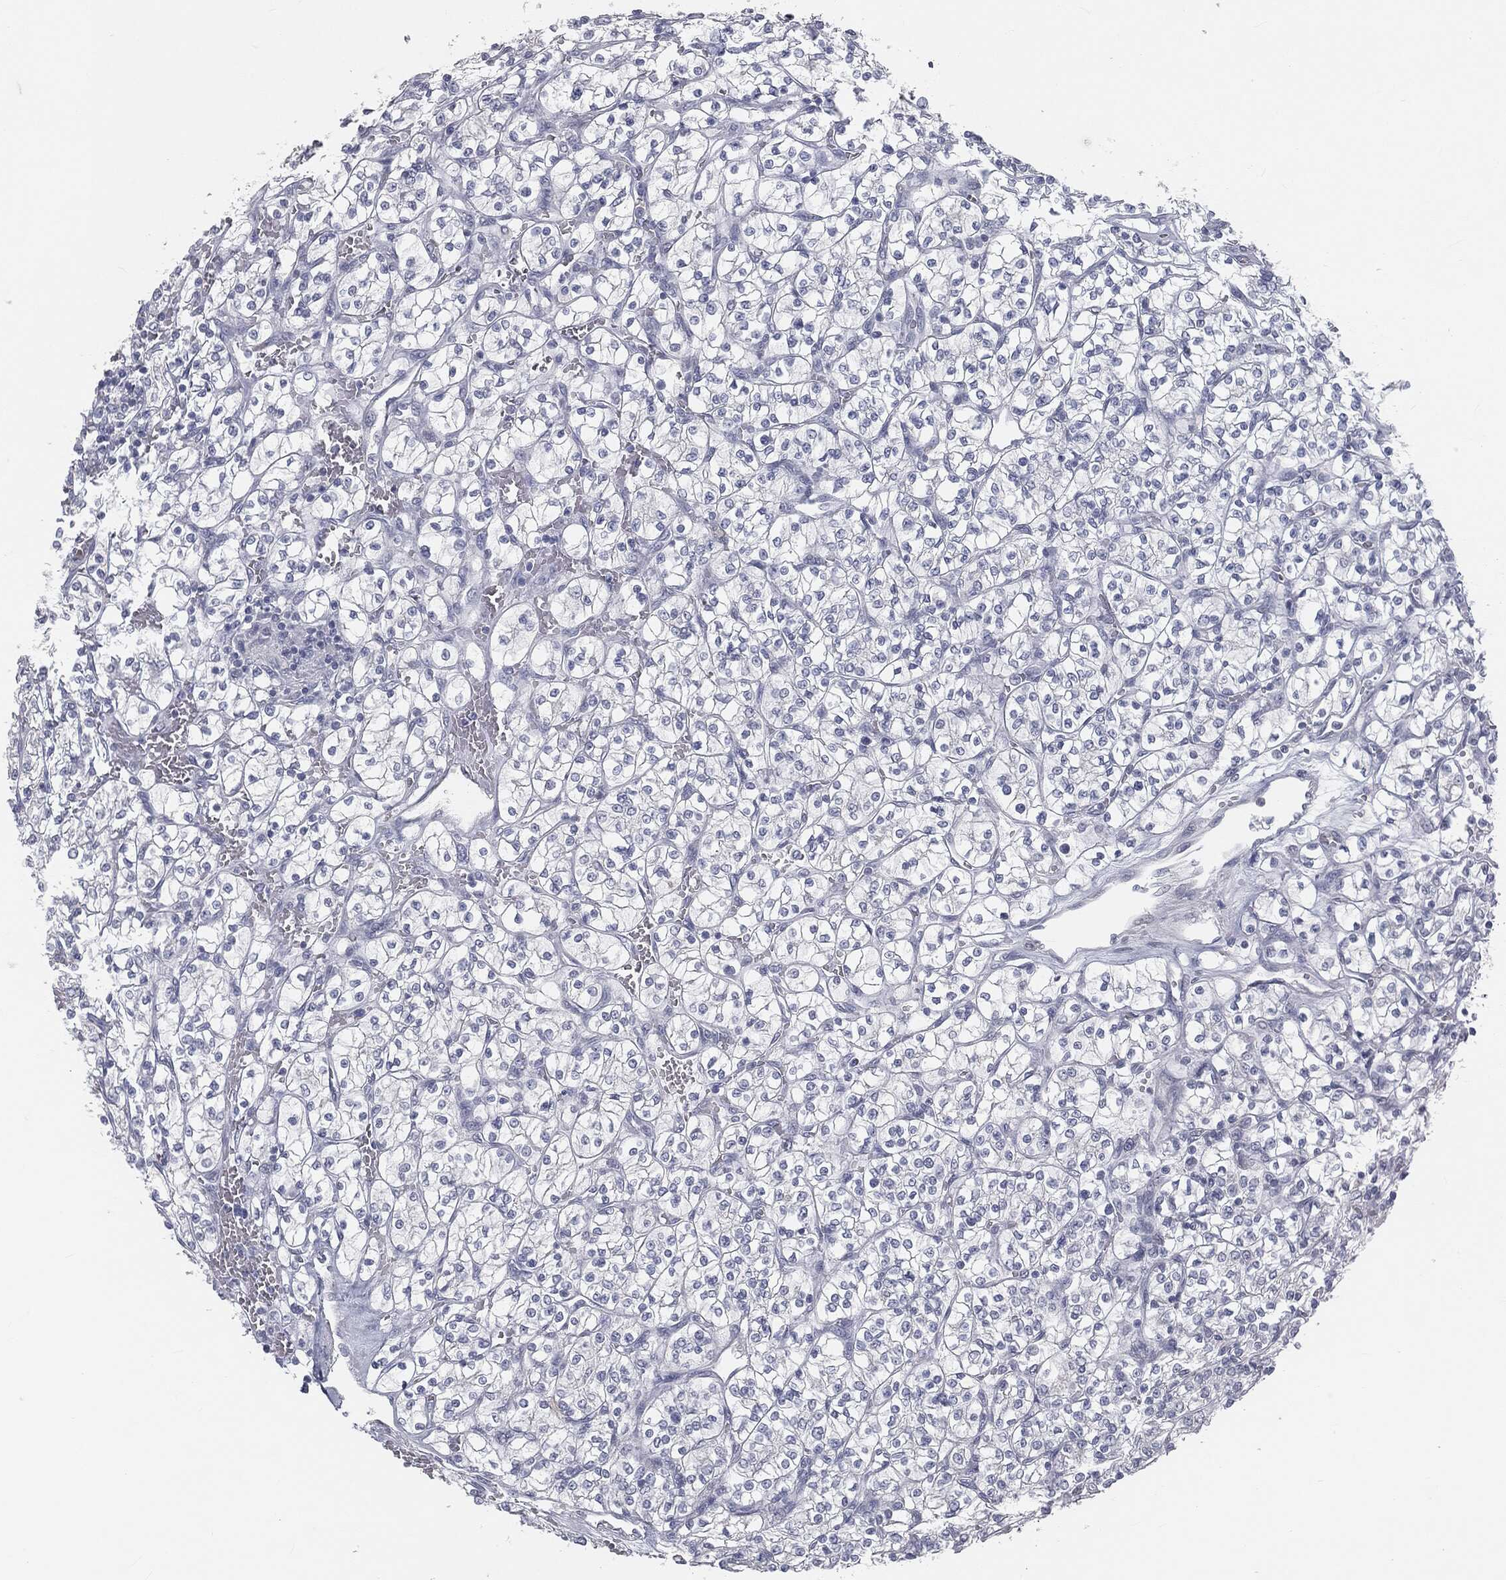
{"staining": {"intensity": "negative", "quantity": "none", "location": "none"}, "tissue": "renal cancer", "cell_type": "Tumor cells", "image_type": "cancer", "snomed": [{"axis": "morphology", "description": "Adenocarcinoma, NOS"}, {"axis": "topography", "description": "Kidney"}], "caption": "DAB immunohistochemical staining of renal adenocarcinoma exhibits no significant expression in tumor cells.", "gene": "PRAME", "patient": {"sex": "female", "age": 64}}